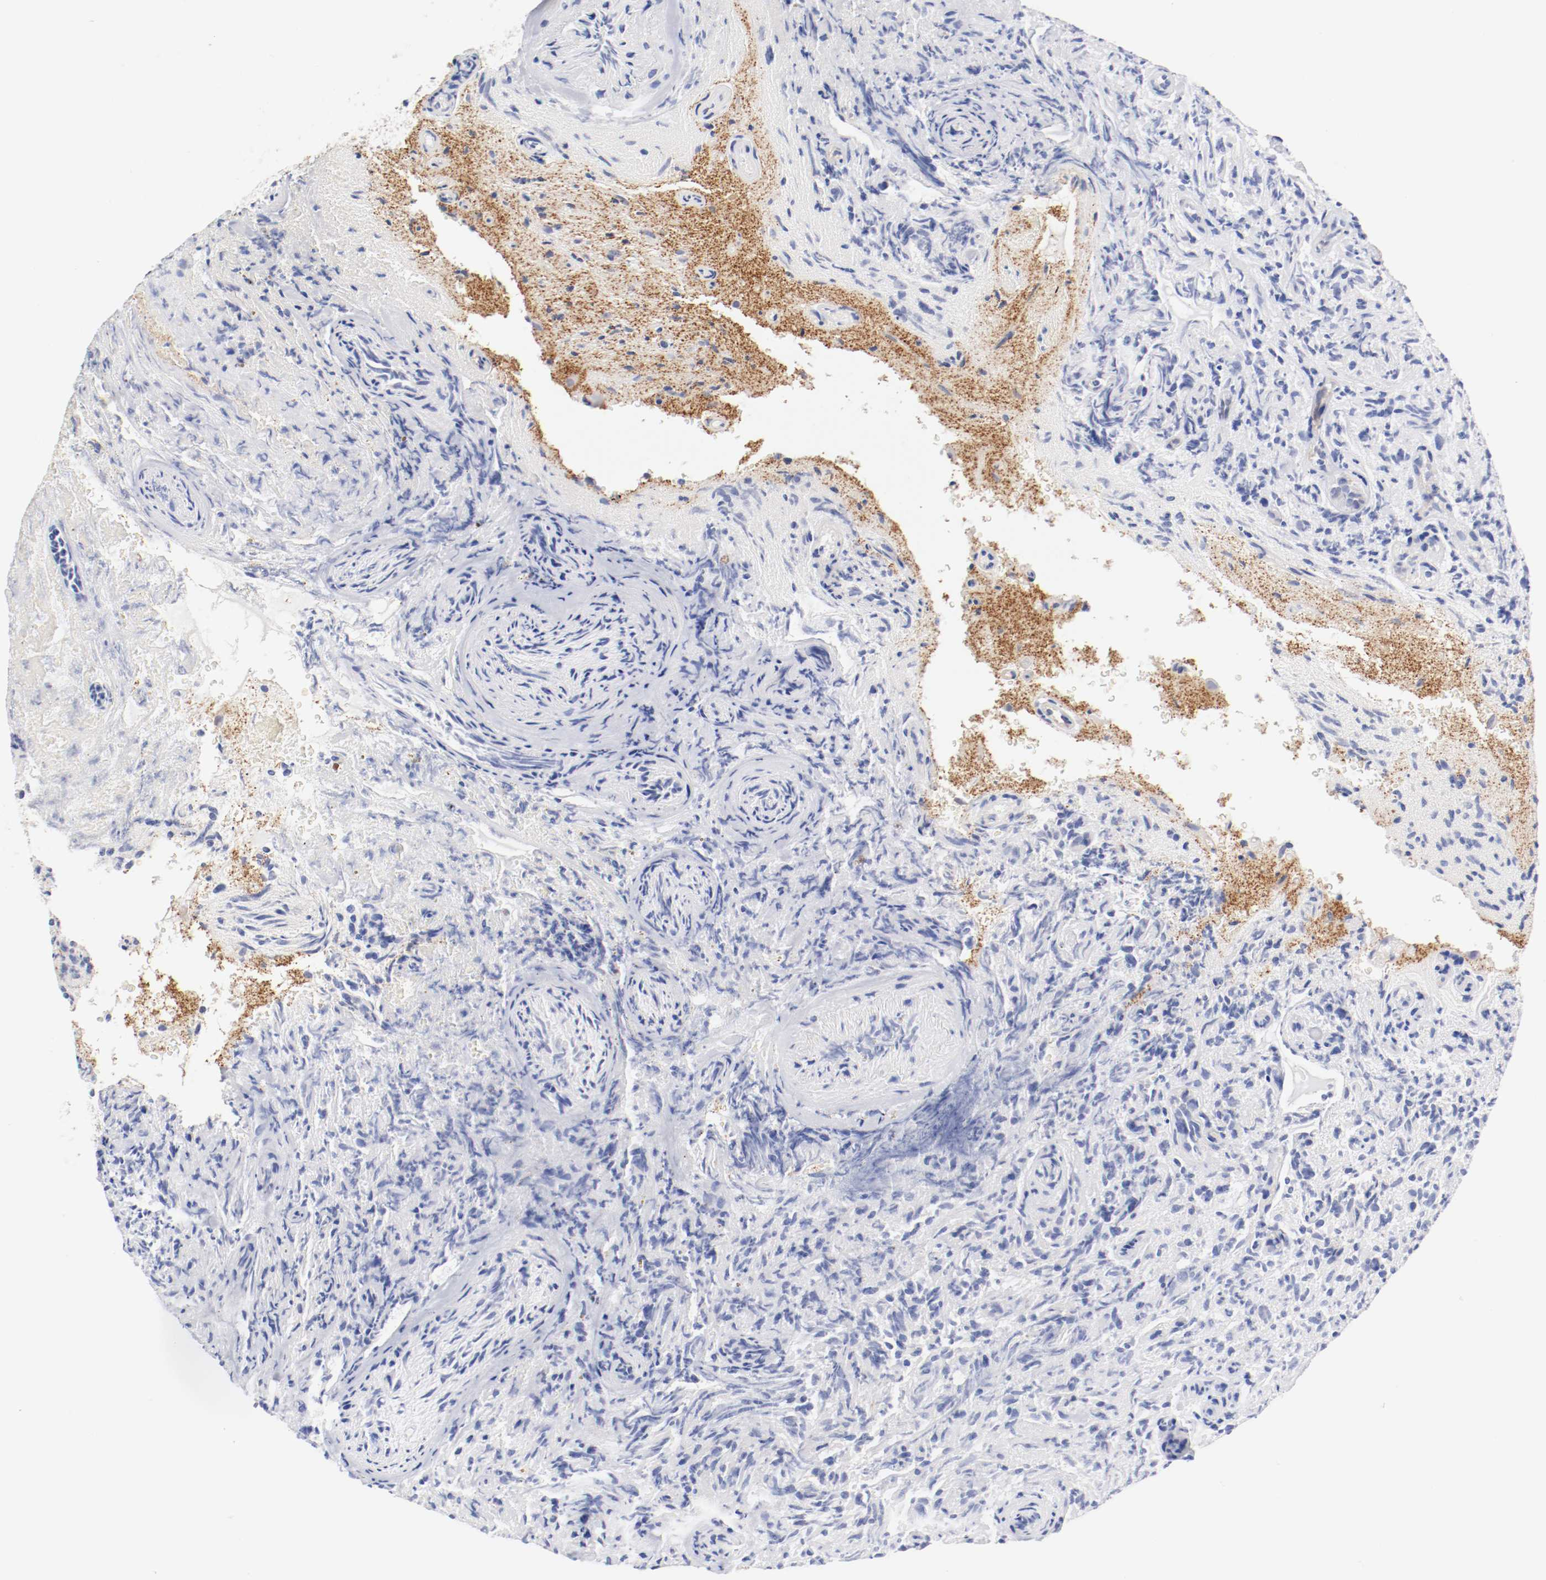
{"staining": {"intensity": "negative", "quantity": "none", "location": "none"}, "tissue": "glioma", "cell_type": "Tumor cells", "image_type": "cancer", "snomed": [{"axis": "morphology", "description": "Normal tissue, NOS"}, {"axis": "morphology", "description": "Glioma, malignant, High grade"}, {"axis": "topography", "description": "Cerebral cortex"}], "caption": "Glioma was stained to show a protein in brown. There is no significant staining in tumor cells.", "gene": "HOMER1", "patient": {"sex": "male", "age": 75}}